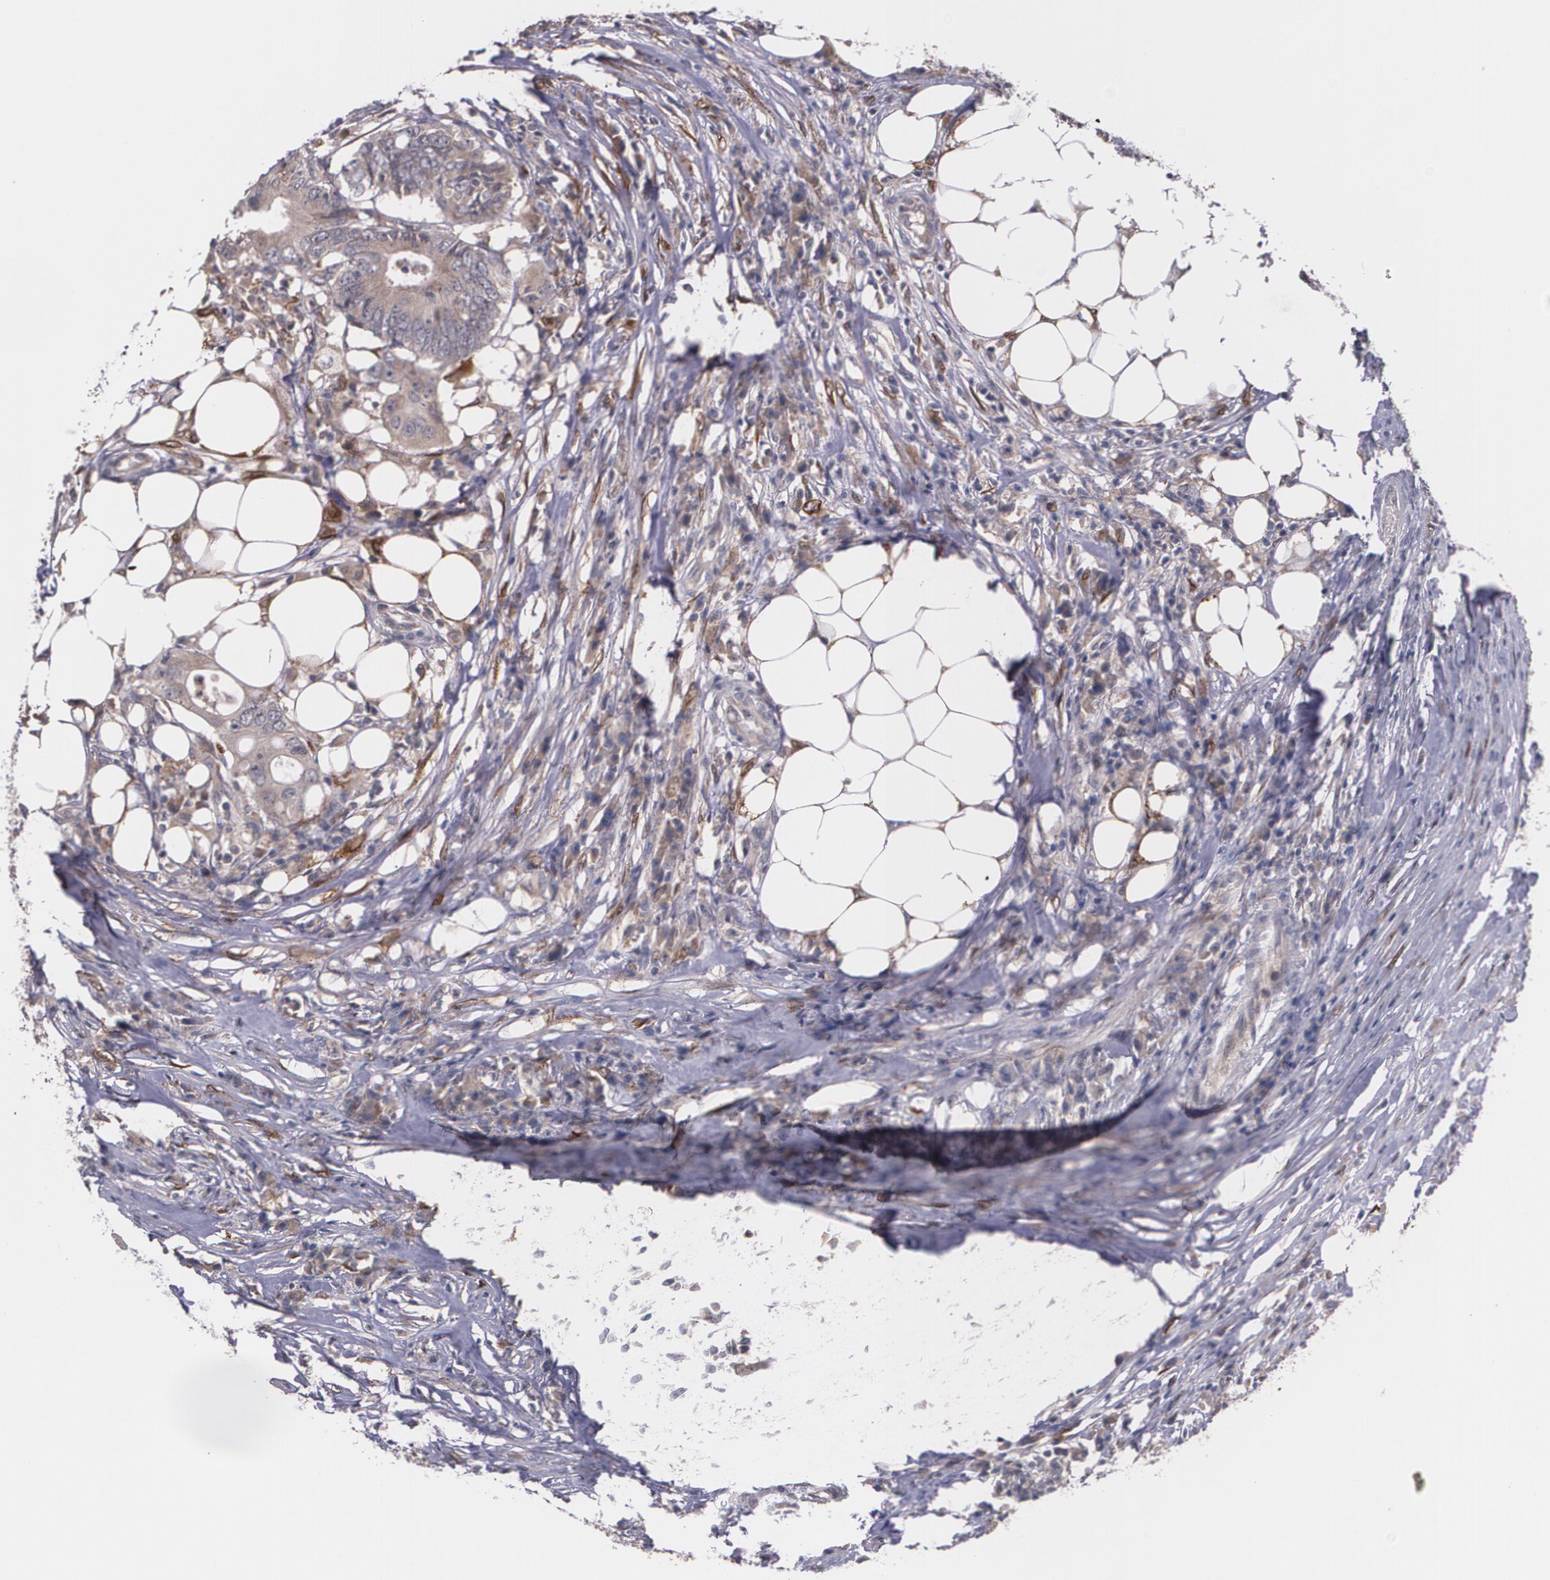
{"staining": {"intensity": "weak", "quantity": "<25%", "location": "cytoplasmic/membranous"}, "tissue": "colorectal cancer", "cell_type": "Tumor cells", "image_type": "cancer", "snomed": [{"axis": "morphology", "description": "Adenocarcinoma, NOS"}, {"axis": "topography", "description": "Colon"}], "caption": "Tumor cells are negative for protein expression in human colorectal adenocarcinoma.", "gene": "IFNGR2", "patient": {"sex": "male", "age": 71}}